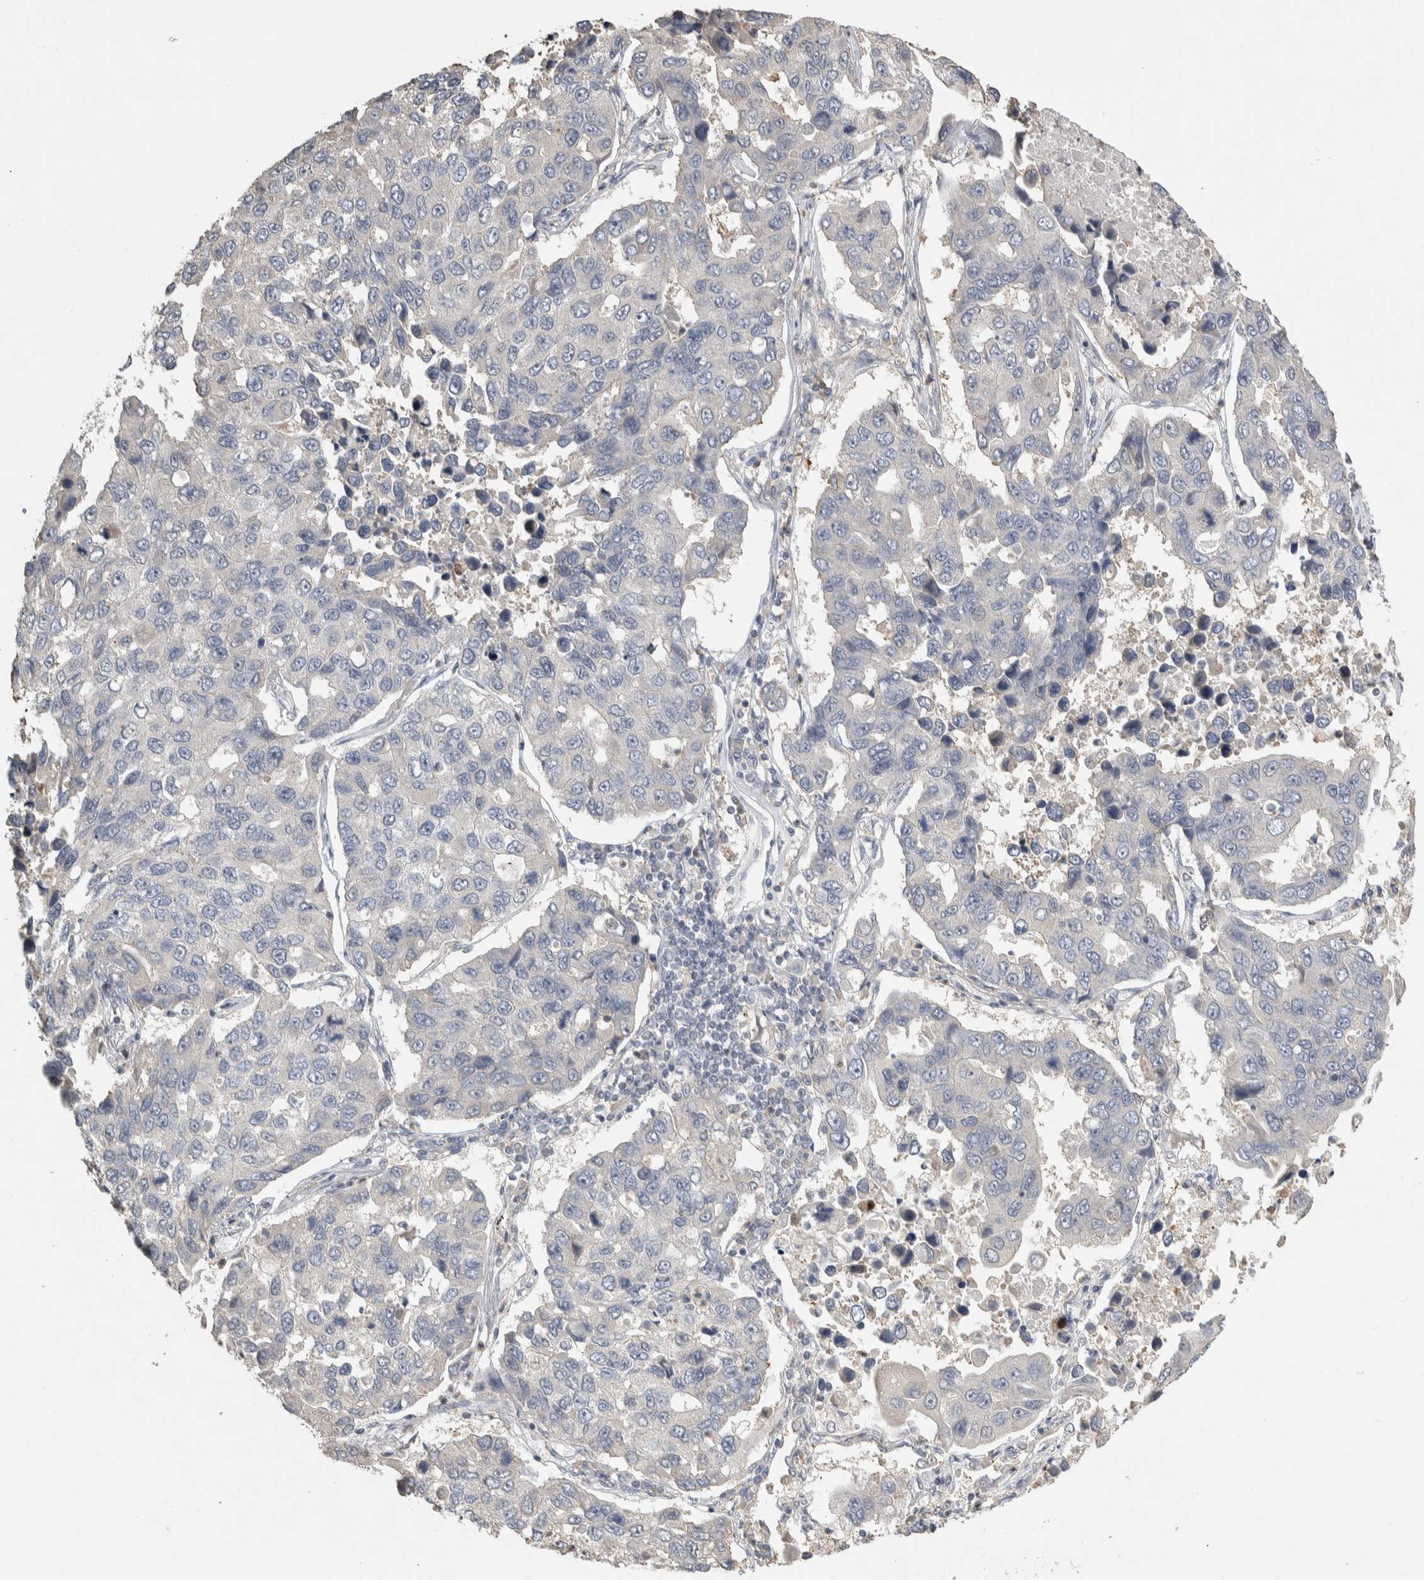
{"staining": {"intensity": "negative", "quantity": "none", "location": "none"}, "tissue": "lung cancer", "cell_type": "Tumor cells", "image_type": "cancer", "snomed": [{"axis": "morphology", "description": "Adenocarcinoma, NOS"}, {"axis": "topography", "description": "Lung"}], "caption": "The photomicrograph displays no significant expression in tumor cells of lung cancer (adenocarcinoma).", "gene": "EIF3H", "patient": {"sex": "male", "age": 64}}